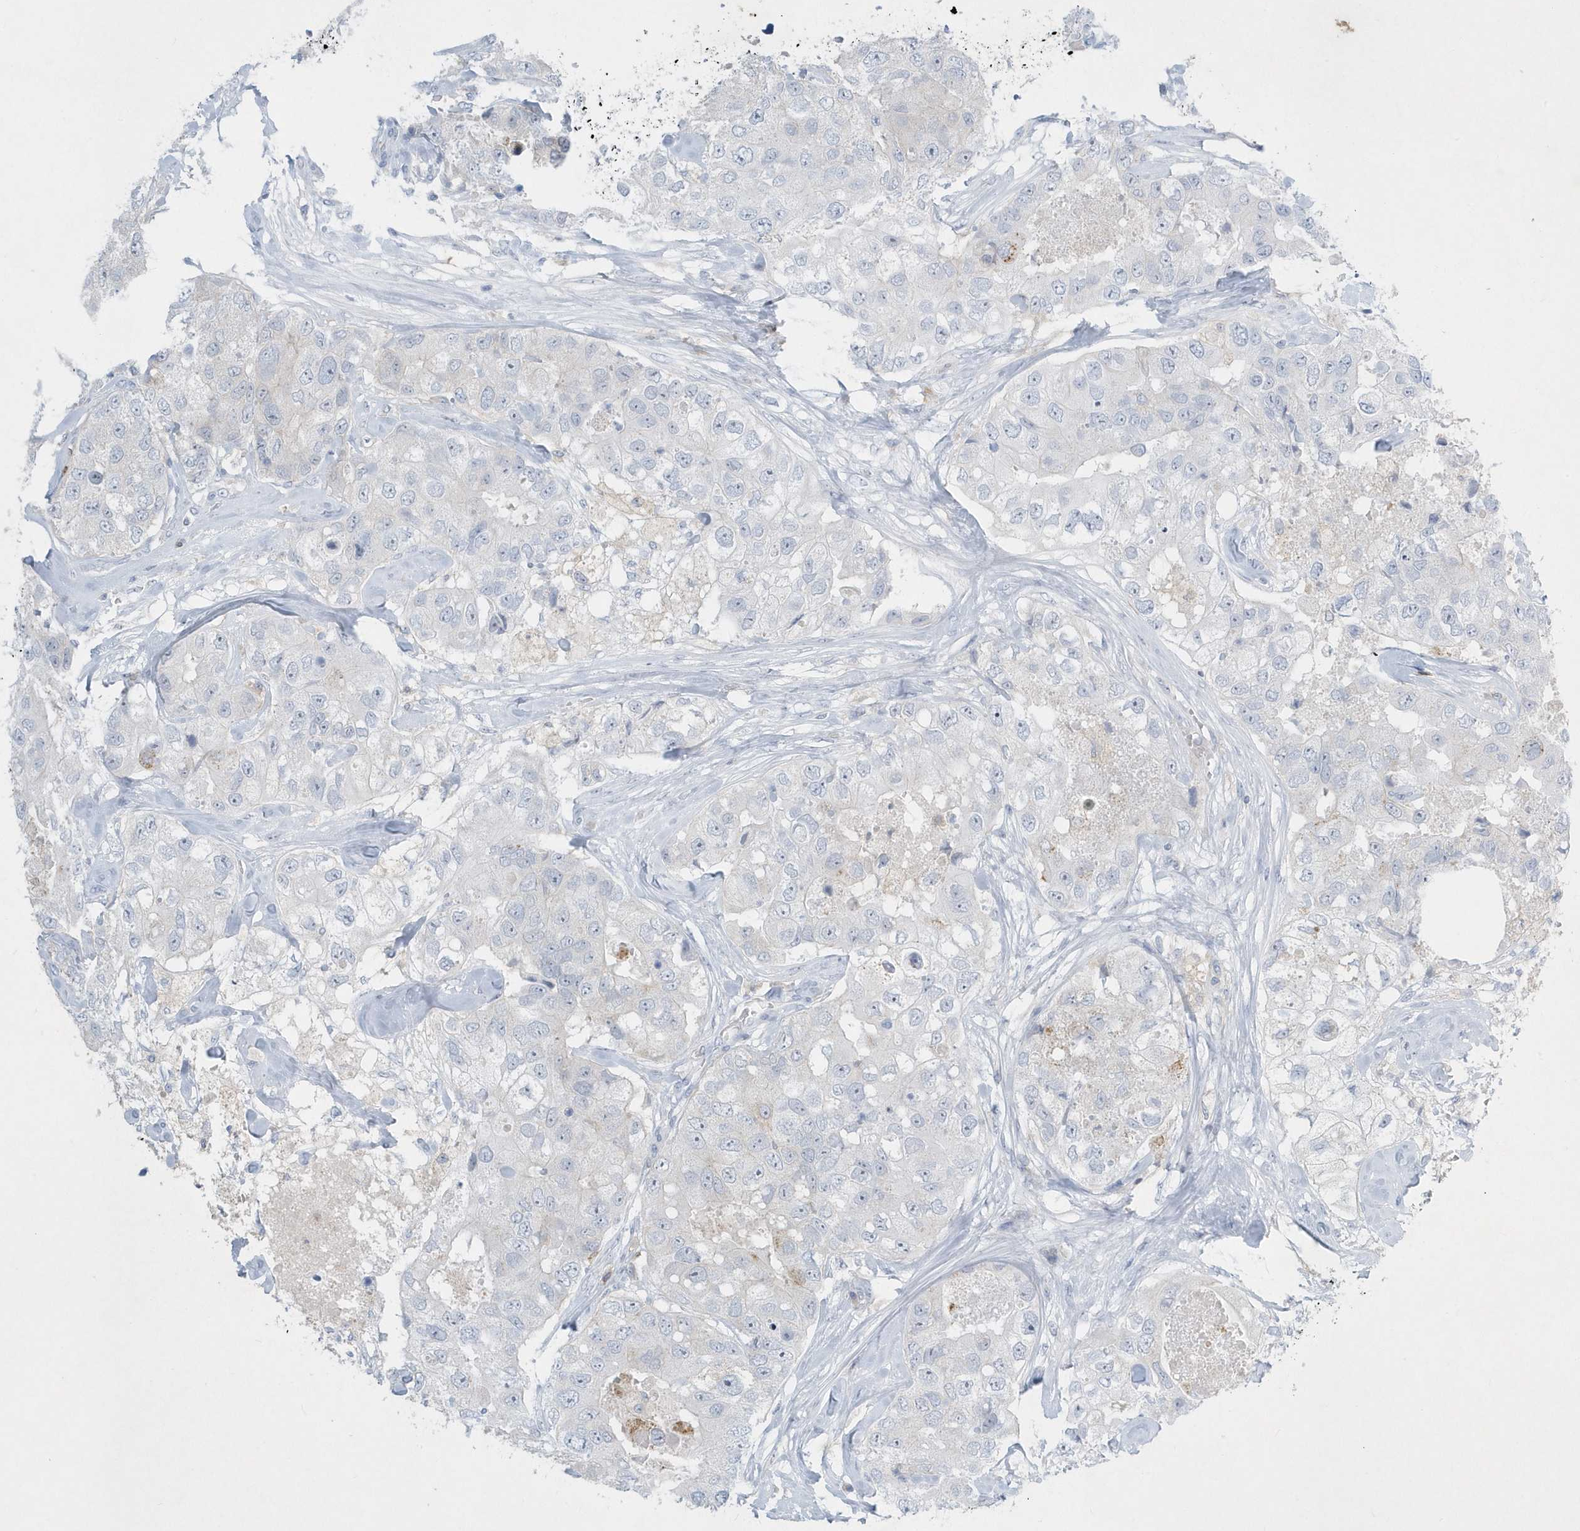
{"staining": {"intensity": "negative", "quantity": "none", "location": "none"}, "tissue": "breast cancer", "cell_type": "Tumor cells", "image_type": "cancer", "snomed": [{"axis": "morphology", "description": "Duct carcinoma"}, {"axis": "topography", "description": "Breast"}], "caption": "Histopathology image shows no significant protein positivity in tumor cells of intraductal carcinoma (breast).", "gene": "PSD4", "patient": {"sex": "female", "age": 62}}